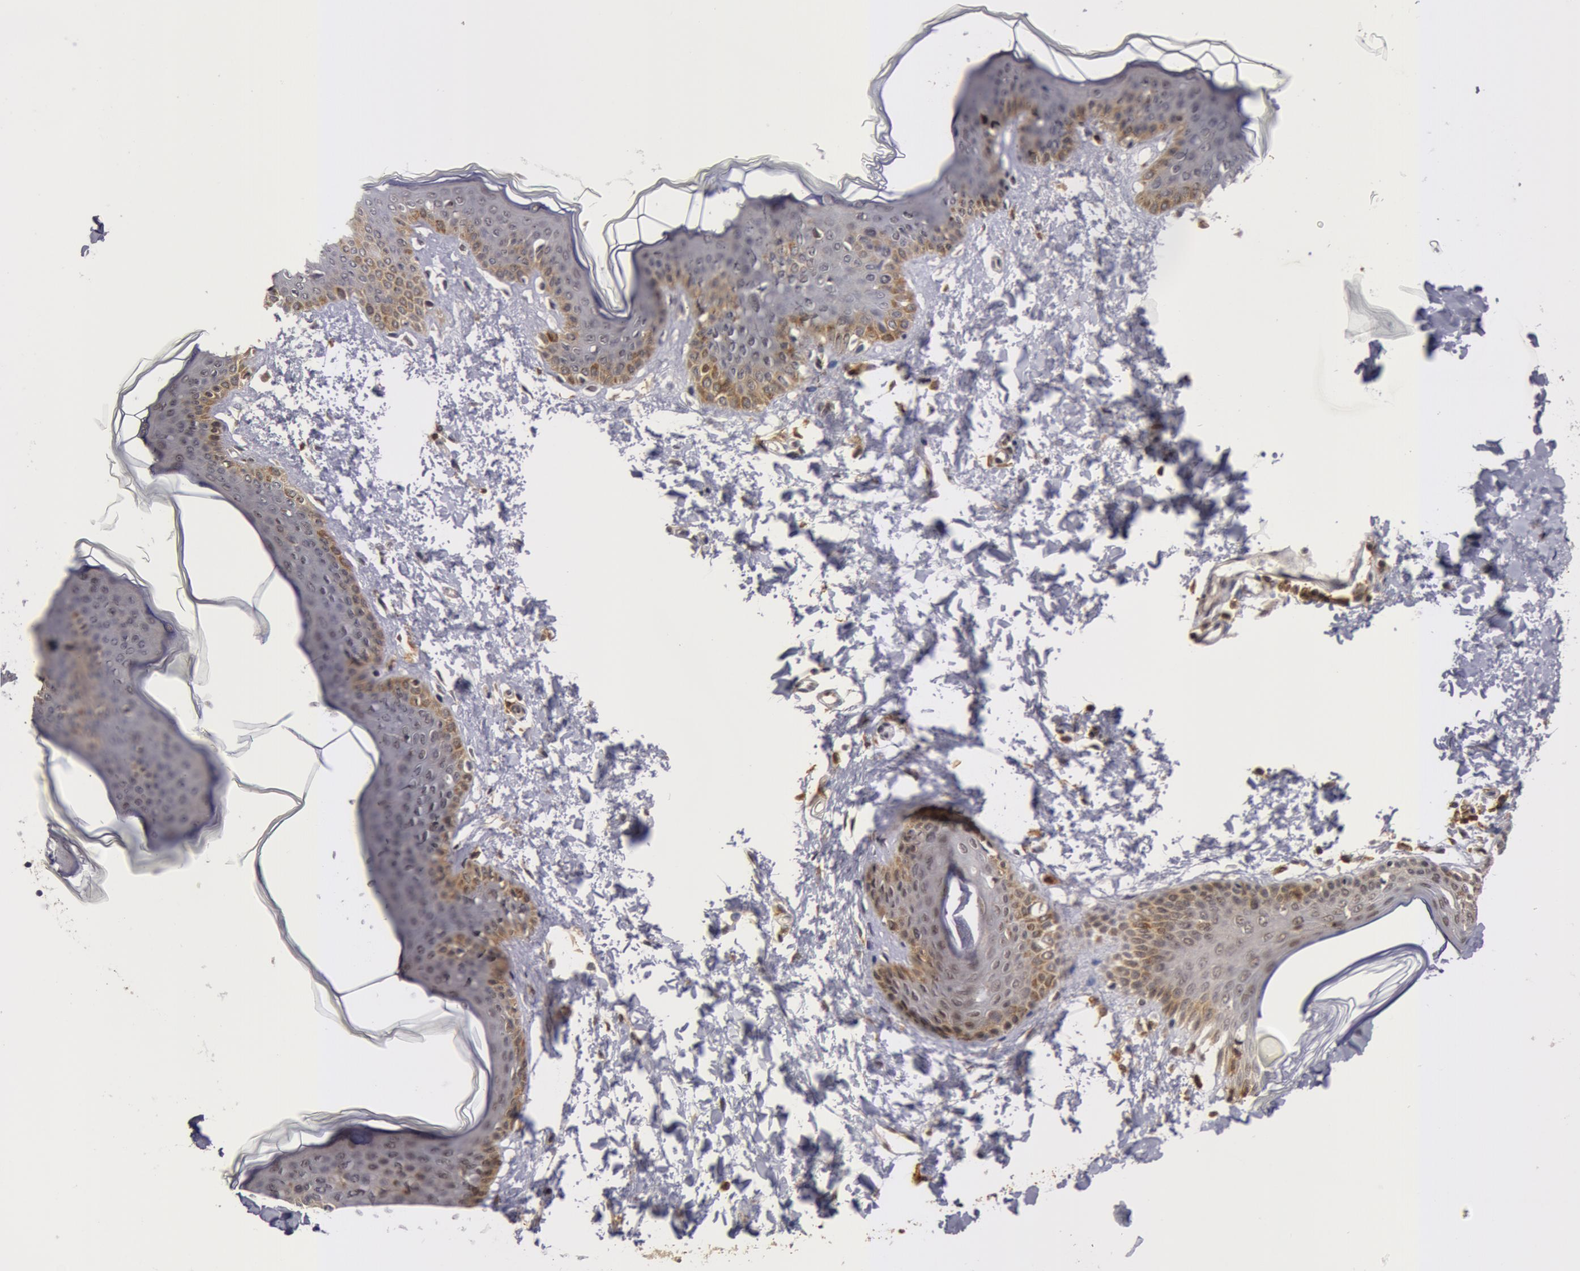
{"staining": {"intensity": "moderate", "quantity": ">75%", "location": "nuclear"}, "tissue": "skin", "cell_type": "Fibroblasts", "image_type": "normal", "snomed": [{"axis": "morphology", "description": "Normal tissue, NOS"}, {"axis": "topography", "description": "Skin"}], "caption": "This is a micrograph of immunohistochemistry staining of normal skin, which shows moderate expression in the nuclear of fibroblasts.", "gene": "ZNF350", "patient": {"sex": "female", "age": 17}}